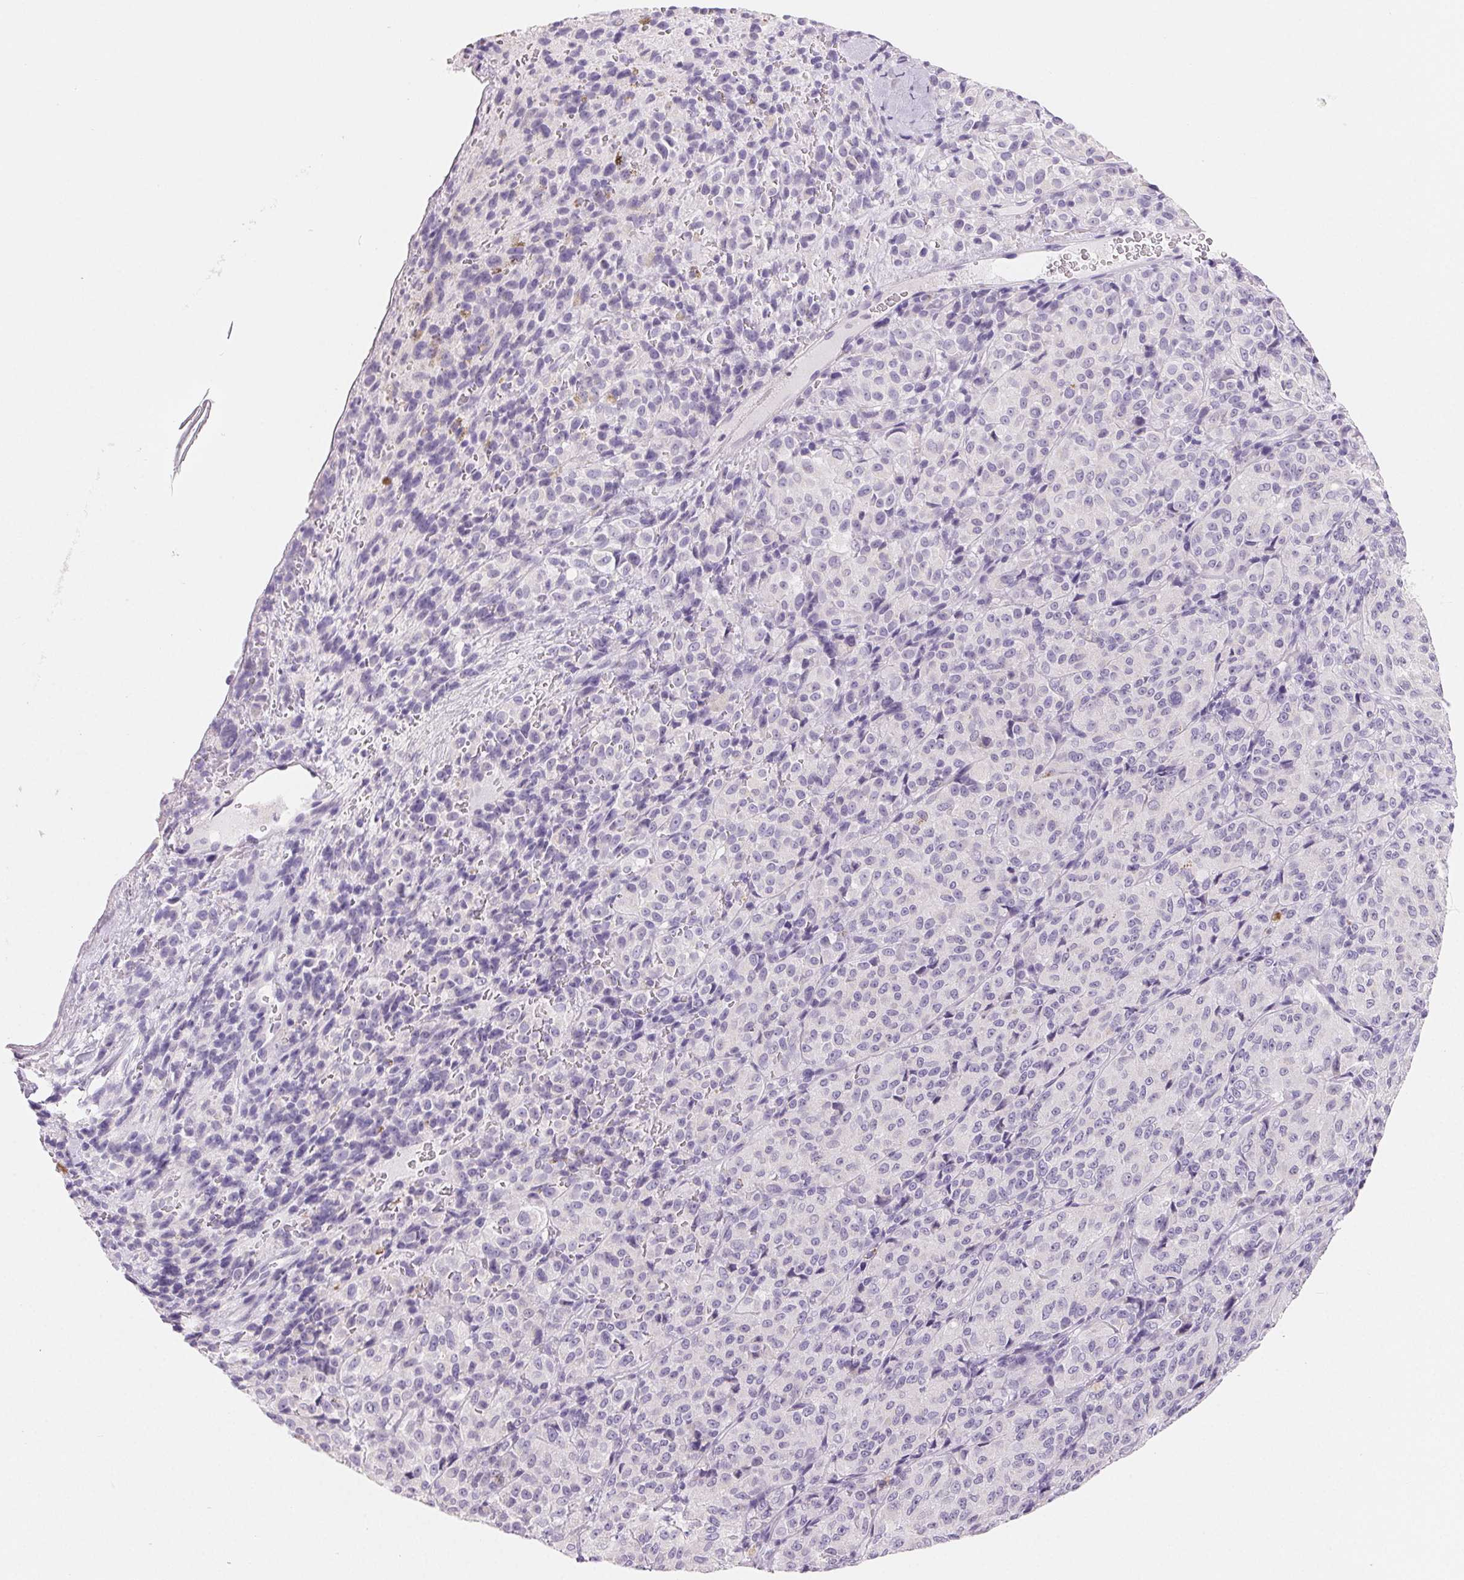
{"staining": {"intensity": "negative", "quantity": "none", "location": "none"}, "tissue": "melanoma", "cell_type": "Tumor cells", "image_type": "cancer", "snomed": [{"axis": "morphology", "description": "Malignant melanoma, Metastatic site"}, {"axis": "topography", "description": "Brain"}], "caption": "A histopathology image of melanoma stained for a protein reveals no brown staining in tumor cells.", "gene": "SPACA5B", "patient": {"sex": "female", "age": 56}}